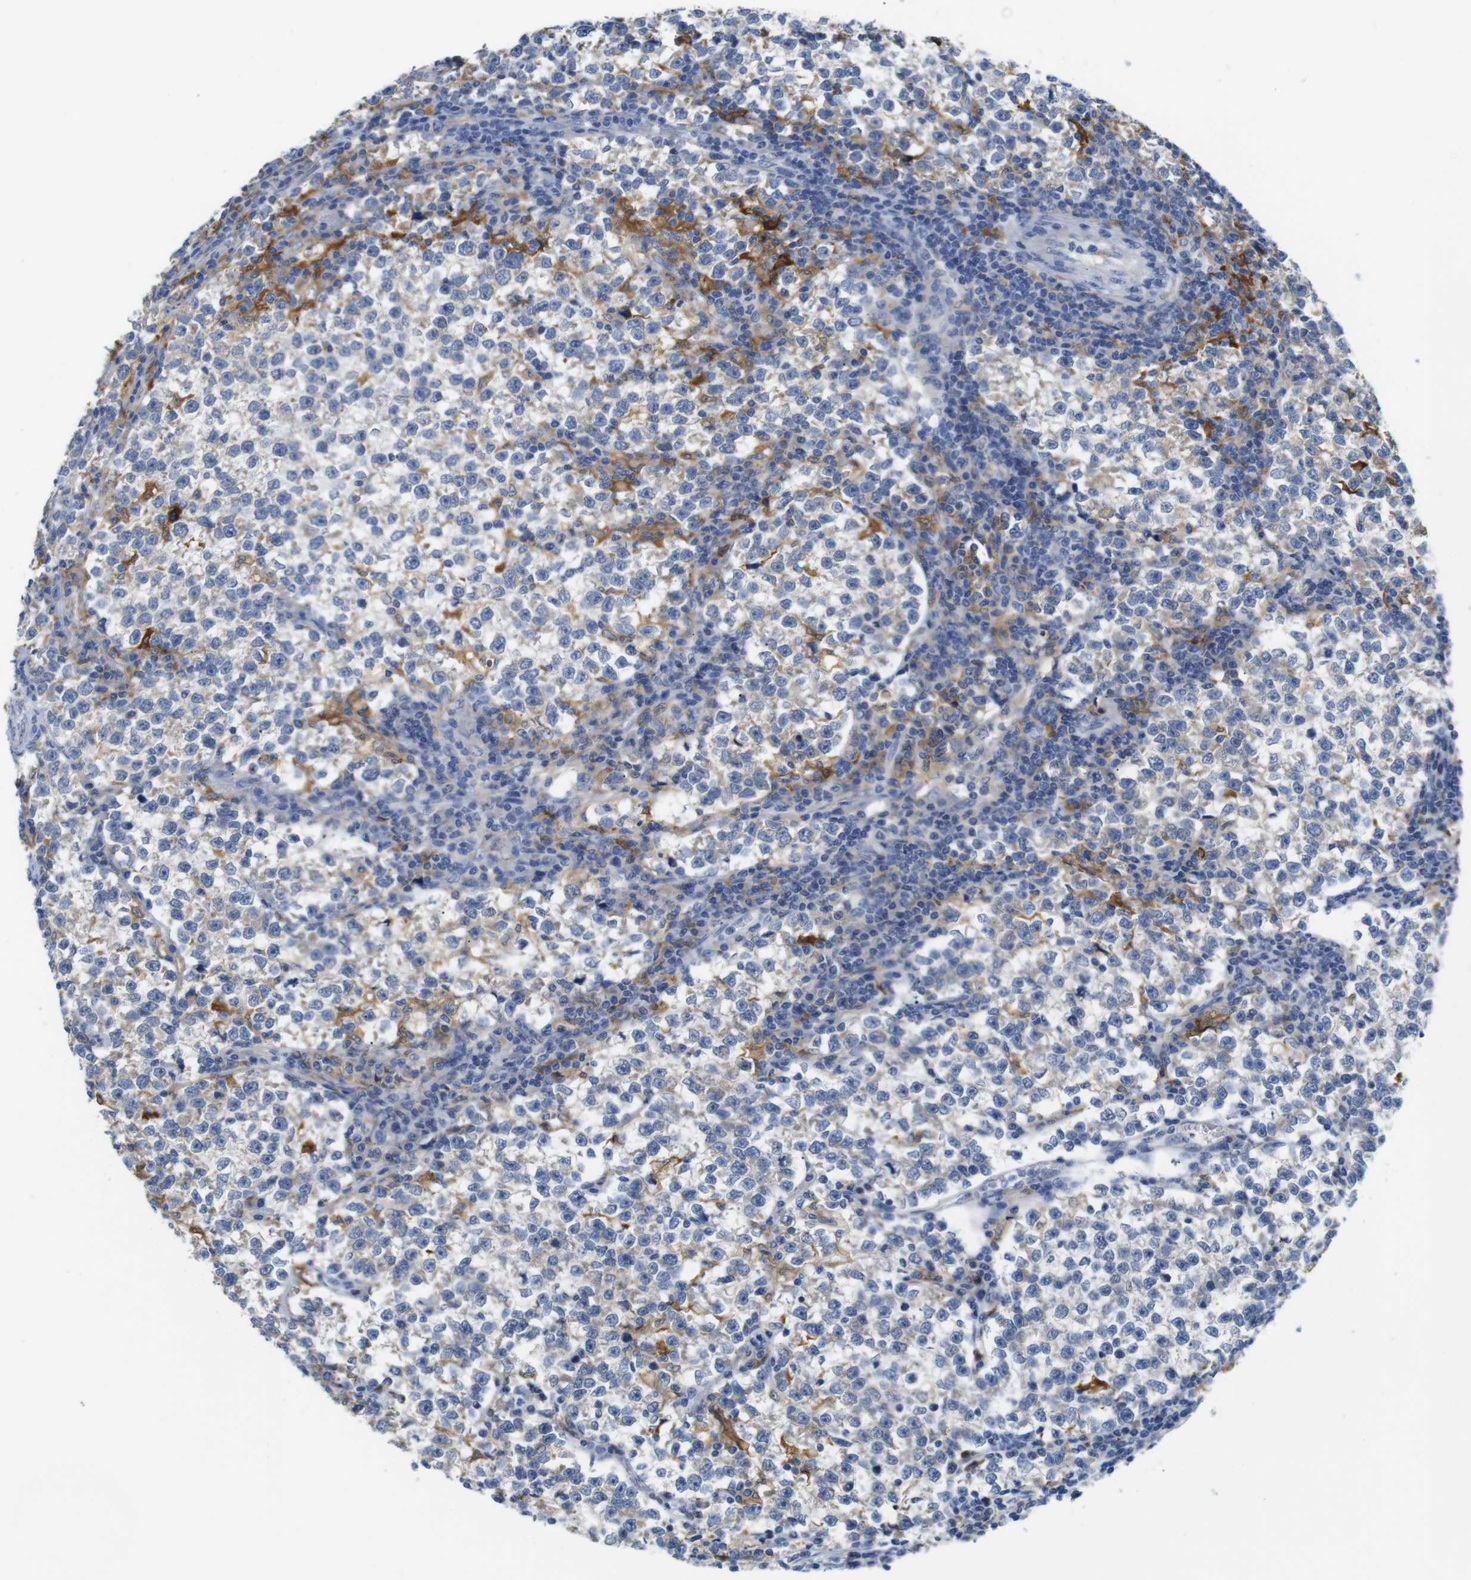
{"staining": {"intensity": "moderate", "quantity": "<25%", "location": "cytoplasmic/membranous"}, "tissue": "testis cancer", "cell_type": "Tumor cells", "image_type": "cancer", "snomed": [{"axis": "morphology", "description": "Normal tissue, NOS"}, {"axis": "morphology", "description": "Seminoma, NOS"}, {"axis": "topography", "description": "Testis"}], "caption": "The micrograph shows immunohistochemical staining of testis cancer. There is moderate cytoplasmic/membranous expression is seen in approximately <25% of tumor cells.", "gene": "NEBL", "patient": {"sex": "male", "age": 43}}